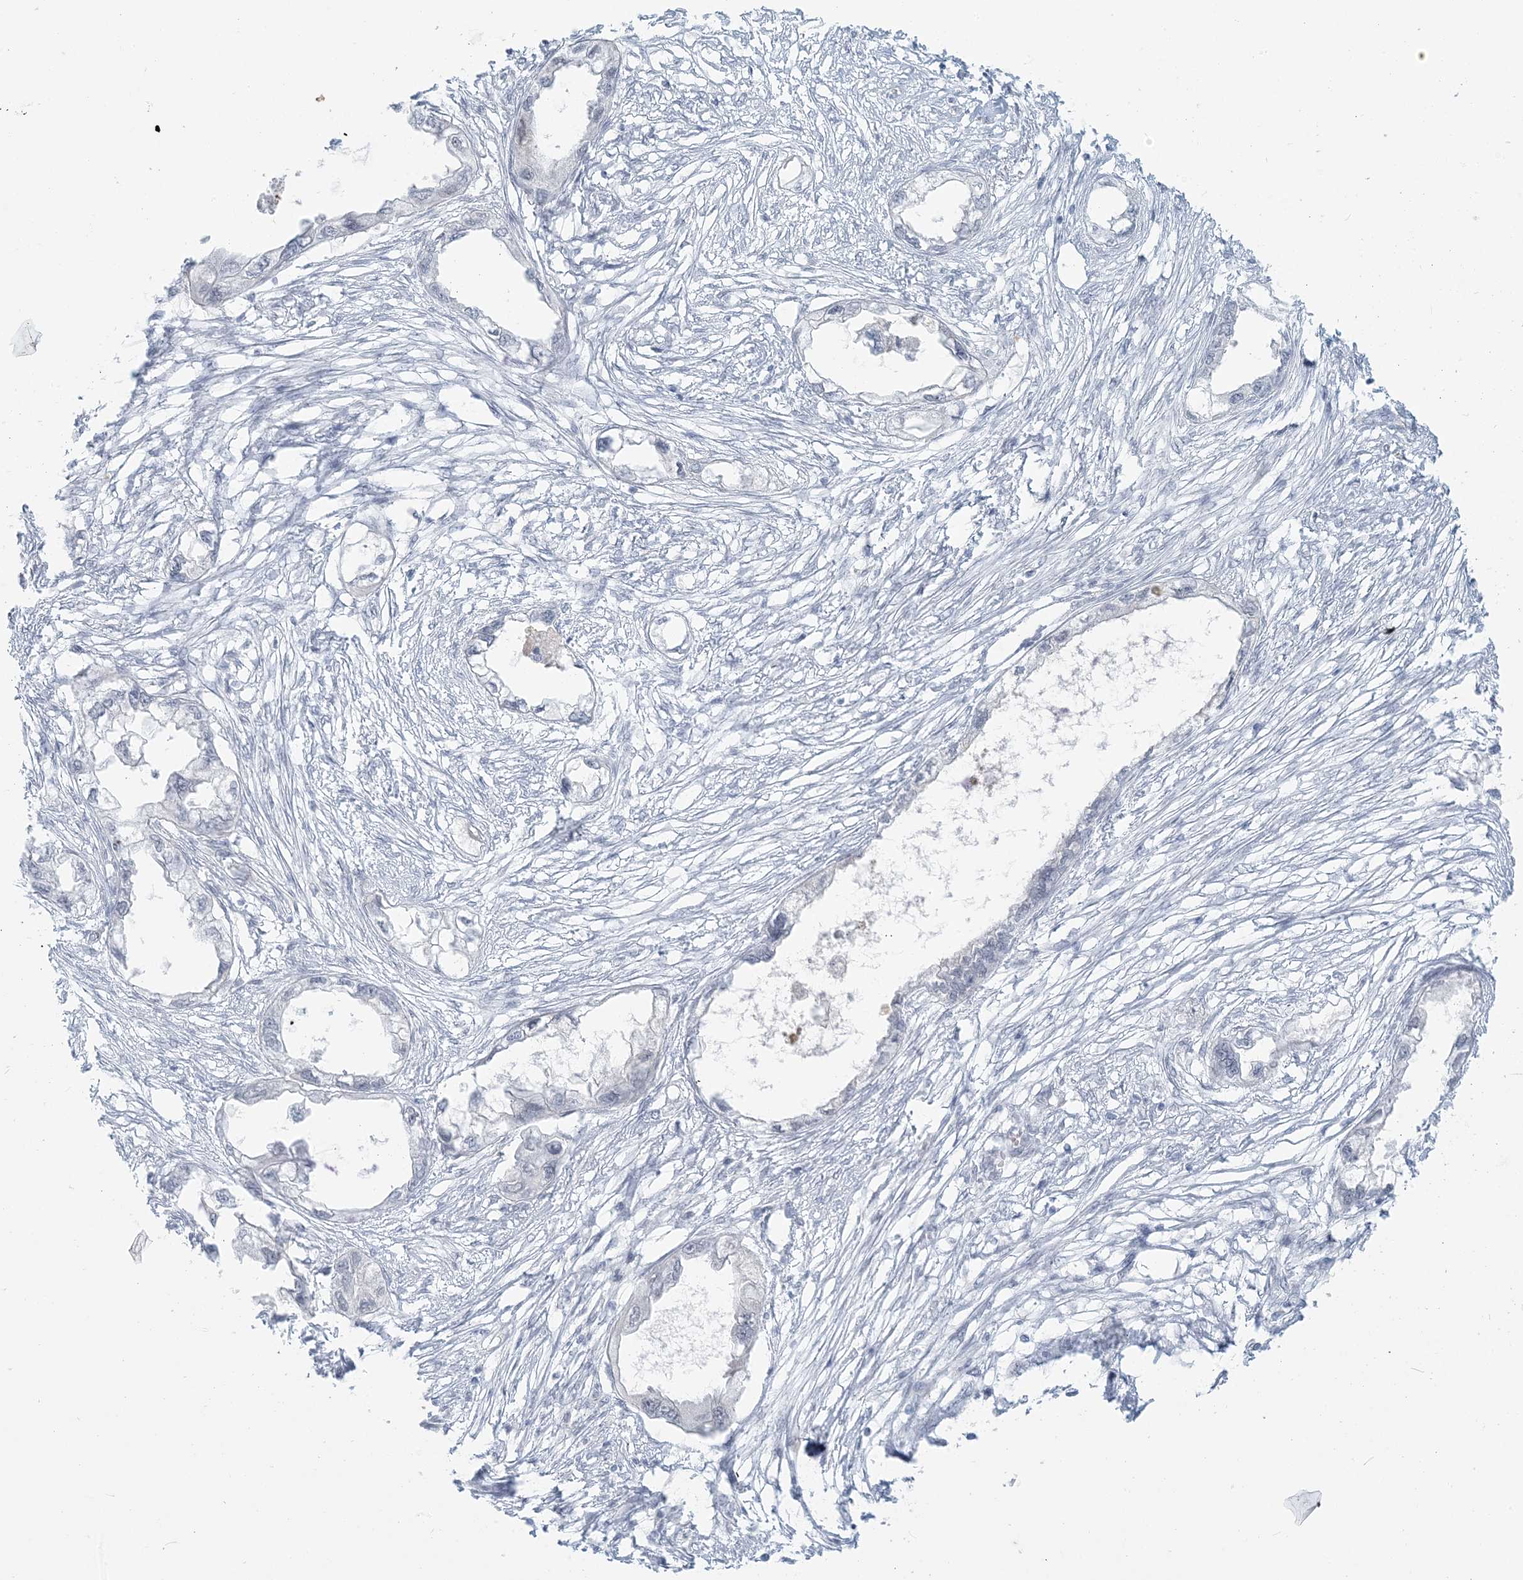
{"staining": {"intensity": "negative", "quantity": "none", "location": "none"}, "tissue": "endometrial cancer", "cell_type": "Tumor cells", "image_type": "cancer", "snomed": [{"axis": "morphology", "description": "Adenocarcinoma, NOS"}, {"axis": "morphology", "description": "Adenocarcinoma, metastatic, NOS"}, {"axis": "topography", "description": "Adipose tissue"}, {"axis": "topography", "description": "Endometrium"}], "caption": "IHC photomicrograph of human endometrial cancer (metastatic adenocarcinoma) stained for a protein (brown), which exhibits no expression in tumor cells.", "gene": "SCML1", "patient": {"sex": "female", "age": 67}}